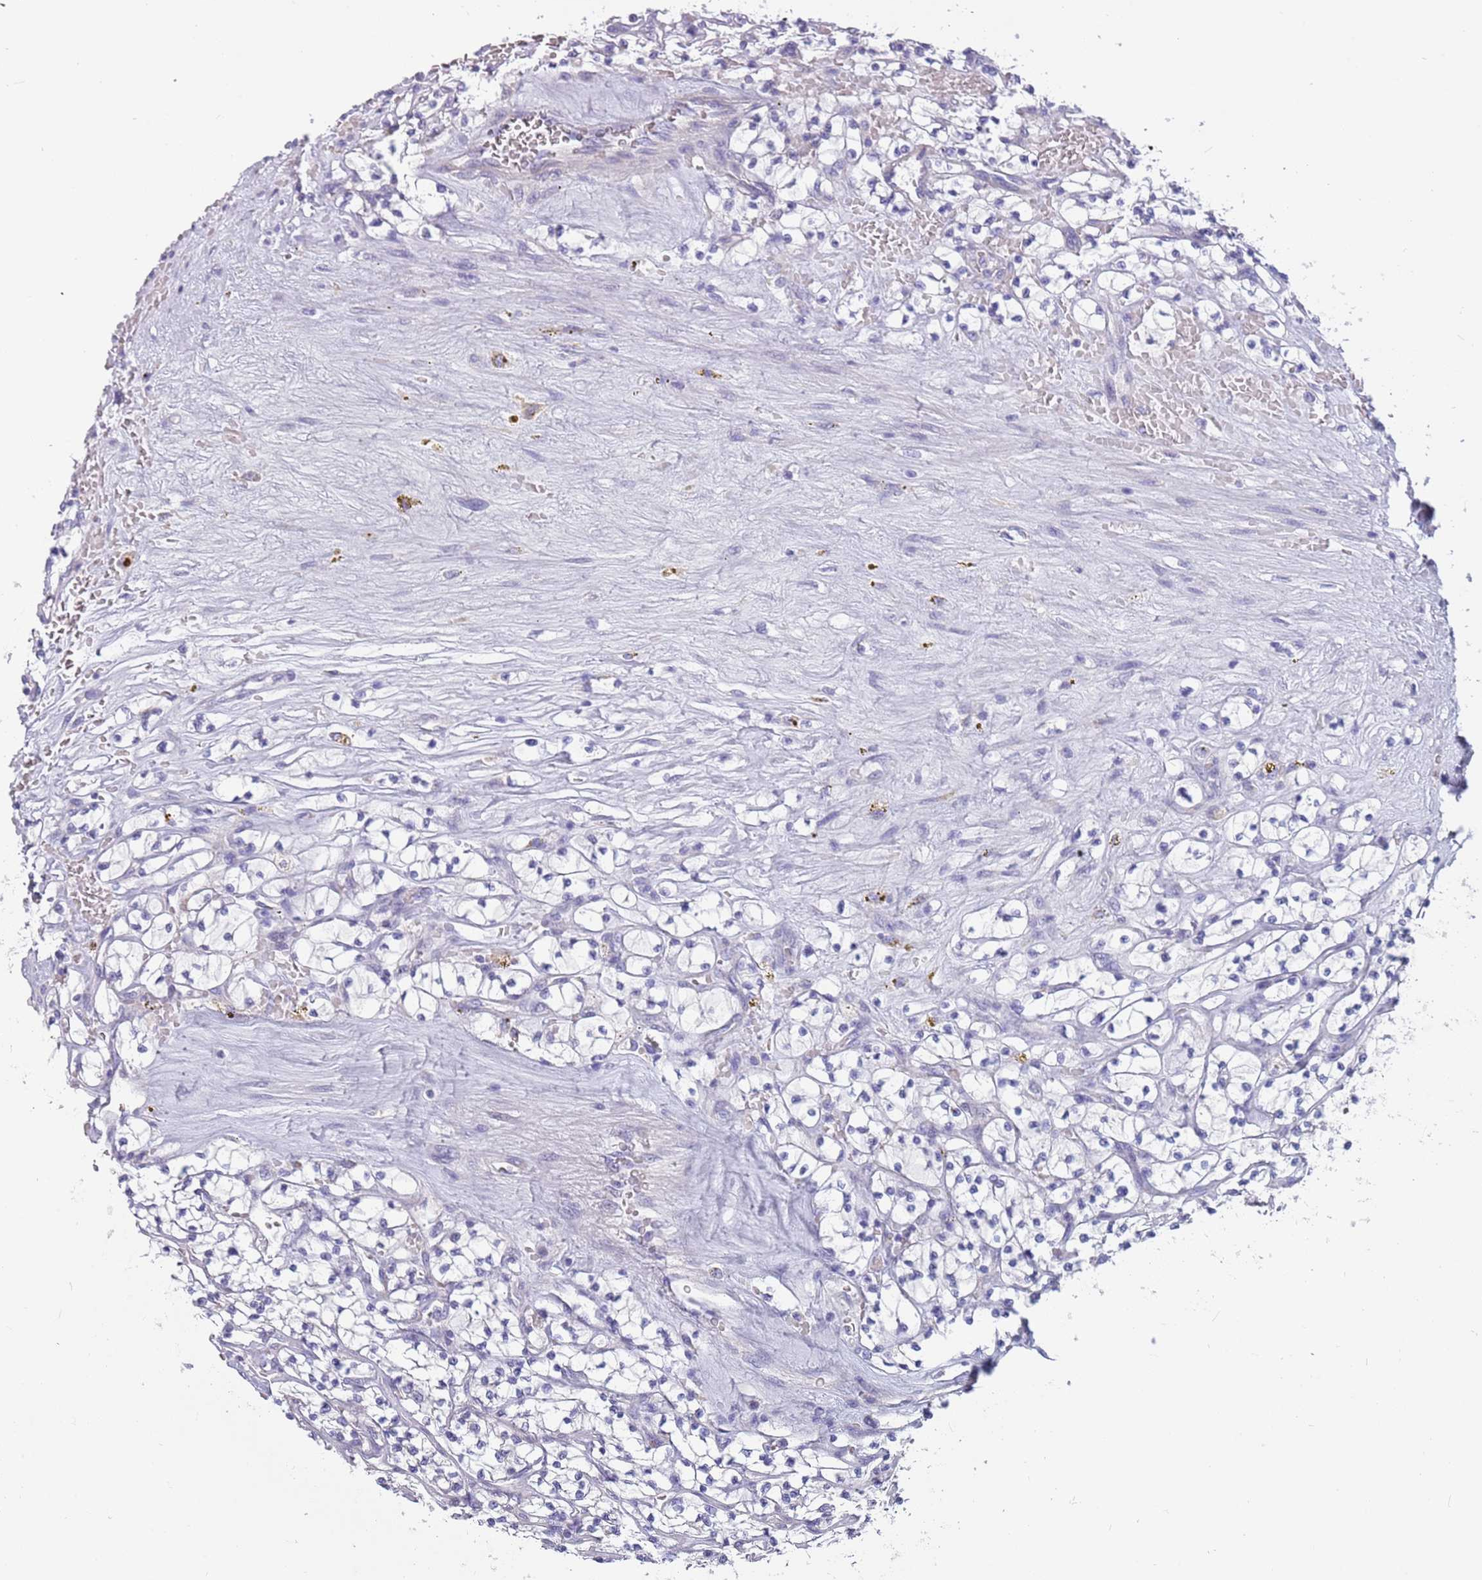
{"staining": {"intensity": "negative", "quantity": "none", "location": "none"}, "tissue": "renal cancer", "cell_type": "Tumor cells", "image_type": "cancer", "snomed": [{"axis": "morphology", "description": "Adenocarcinoma, NOS"}, {"axis": "topography", "description": "Kidney"}], "caption": "High magnification brightfield microscopy of adenocarcinoma (renal) stained with DAB (3,3'-diaminobenzidine) (brown) and counterstained with hematoxylin (blue): tumor cells show no significant staining.", "gene": "RHCG", "patient": {"sex": "female", "age": 64}}